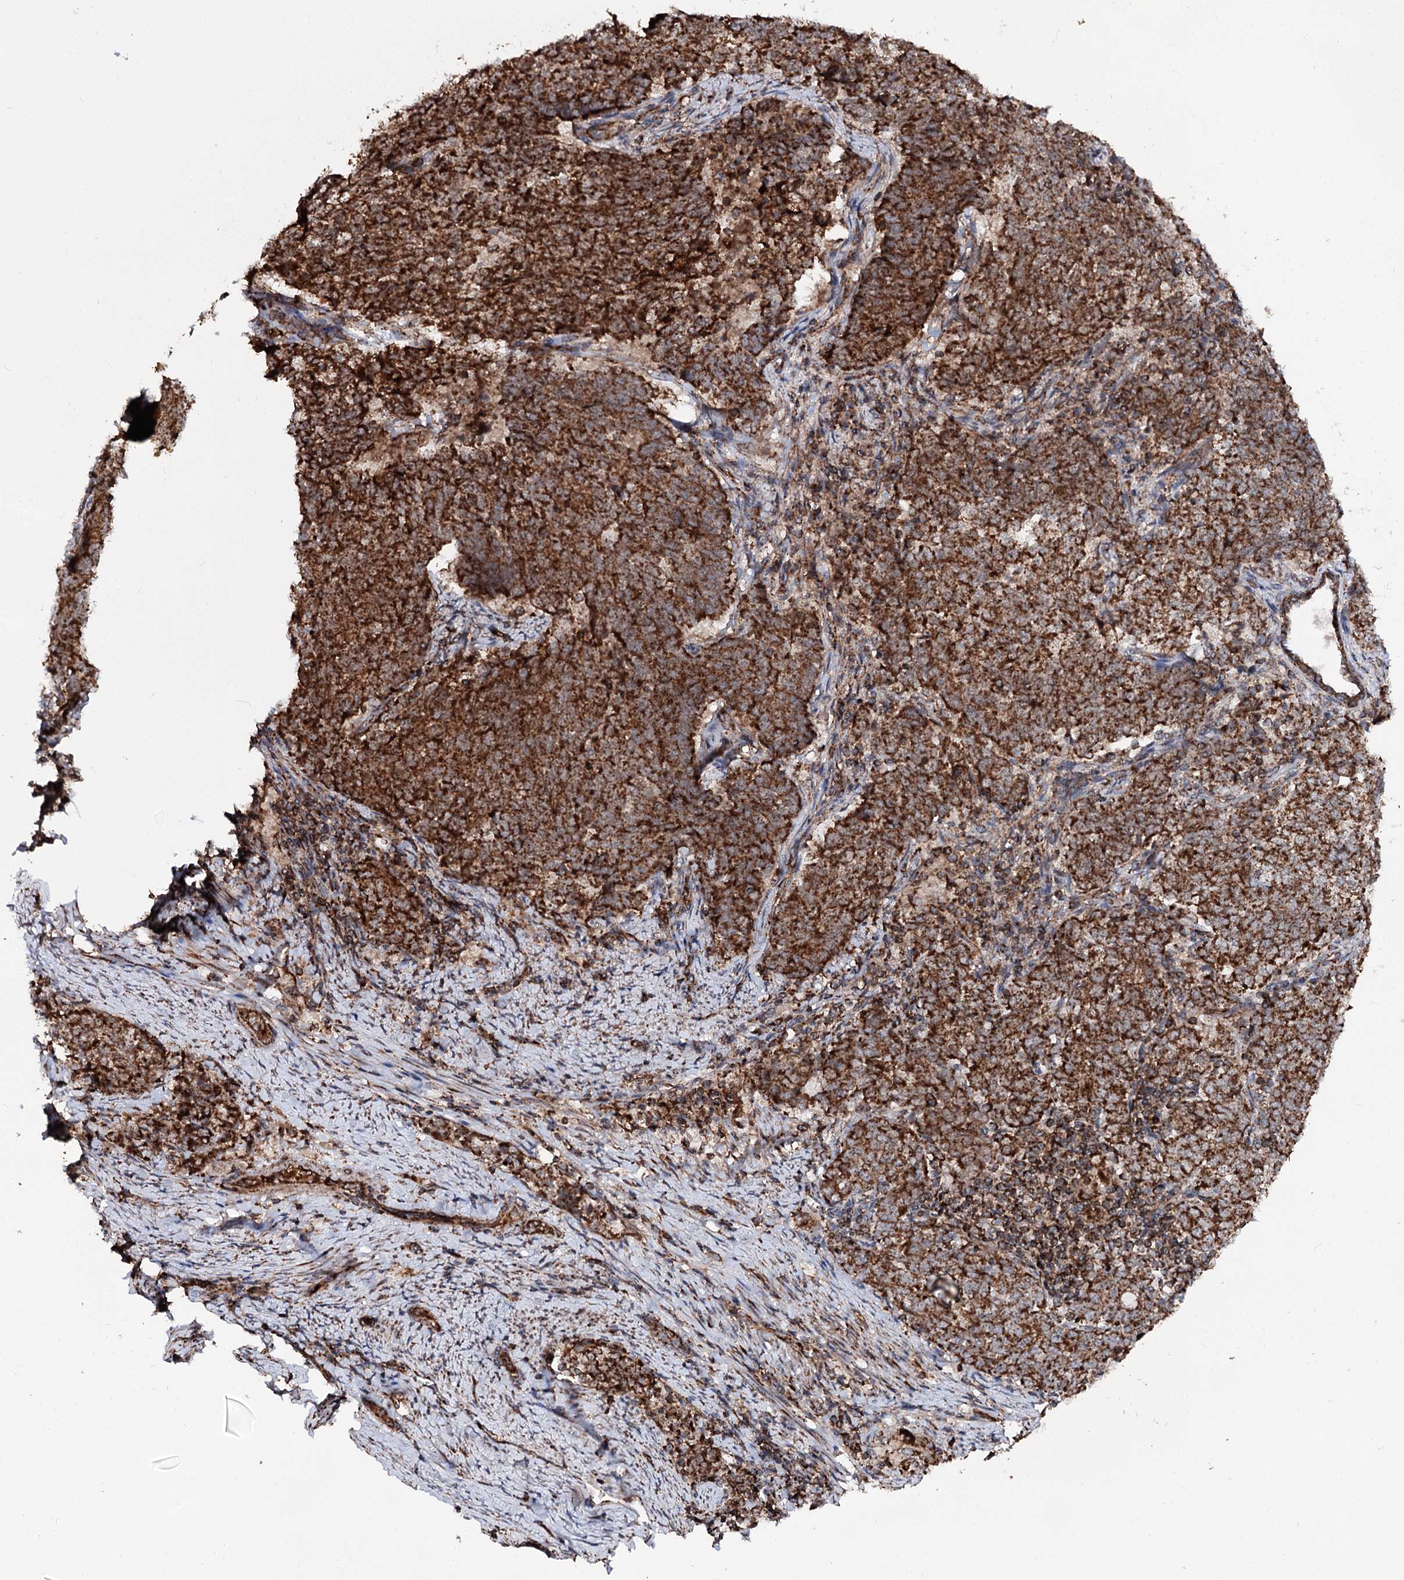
{"staining": {"intensity": "strong", "quantity": ">75%", "location": "cytoplasmic/membranous"}, "tissue": "endometrial cancer", "cell_type": "Tumor cells", "image_type": "cancer", "snomed": [{"axis": "morphology", "description": "Adenocarcinoma, NOS"}, {"axis": "topography", "description": "Endometrium"}], "caption": "The immunohistochemical stain shows strong cytoplasmic/membranous staining in tumor cells of endometrial adenocarcinoma tissue.", "gene": "FGFR1OP2", "patient": {"sex": "female", "age": 80}}